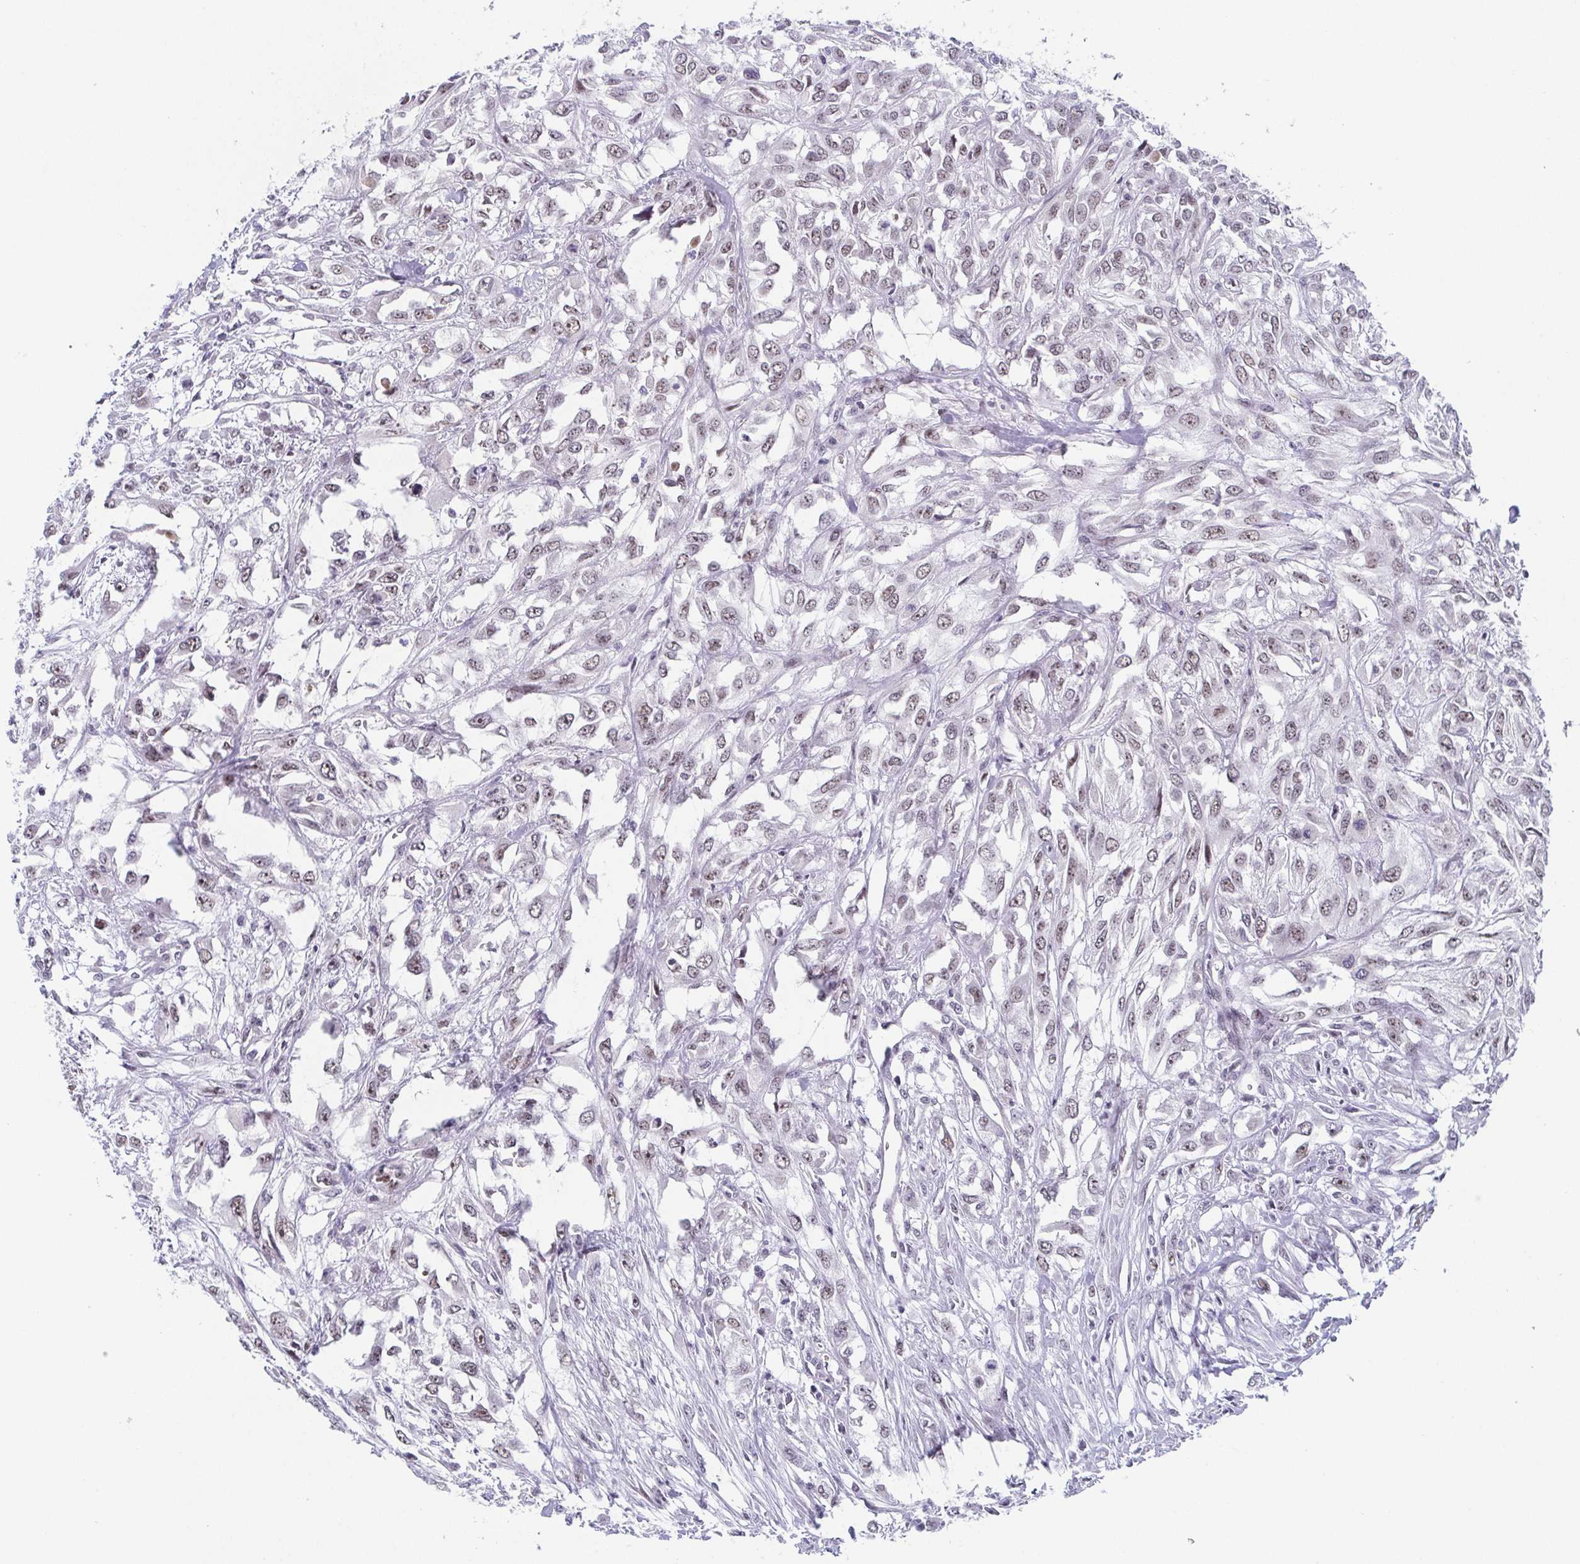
{"staining": {"intensity": "weak", "quantity": "25%-75%", "location": "nuclear"}, "tissue": "urothelial cancer", "cell_type": "Tumor cells", "image_type": "cancer", "snomed": [{"axis": "morphology", "description": "Urothelial carcinoma, High grade"}, {"axis": "topography", "description": "Urinary bladder"}], "caption": "A histopathology image of human high-grade urothelial carcinoma stained for a protein exhibits weak nuclear brown staining in tumor cells.", "gene": "EXOSC7", "patient": {"sex": "male", "age": 67}}